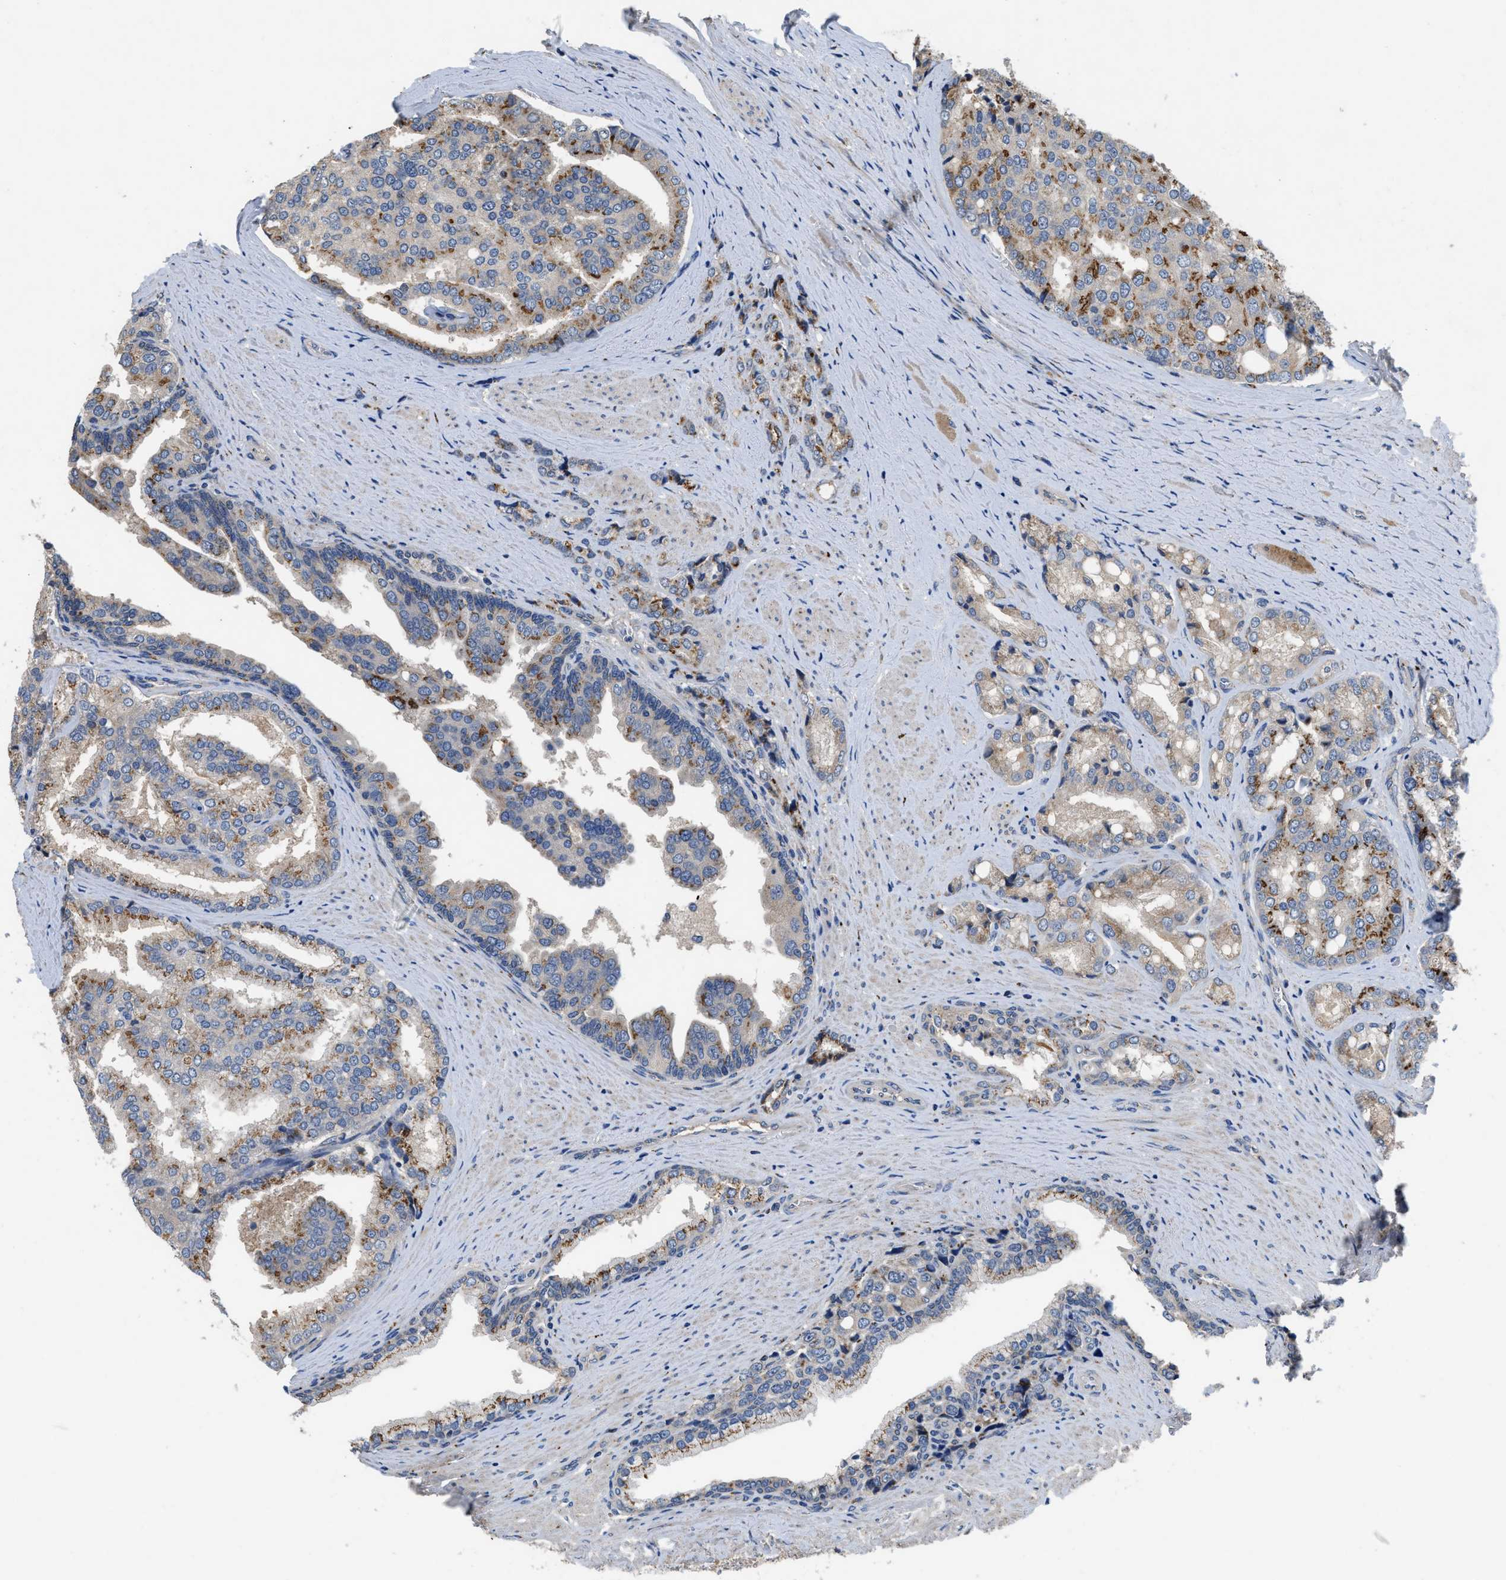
{"staining": {"intensity": "moderate", "quantity": ">75%", "location": "cytoplasmic/membranous"}, "tissue": "prostate cancer", "cell_type": "Tumor cells", "image_type": "cancer", "snomed": [{"axis": "morphology", "description": "Adenocarcinoma, High grade"}, {"axis": "topography", "description": "Prostate"}], "caption": "This histopathology image displays IHC staining of high-grade adenocarcinoma (prostate), with medium moderate cytoplasmic/membranous staining in about >75% of tumor cells.", "gene": "SIK2", "patient": {"sex": "male", "age": 50}}